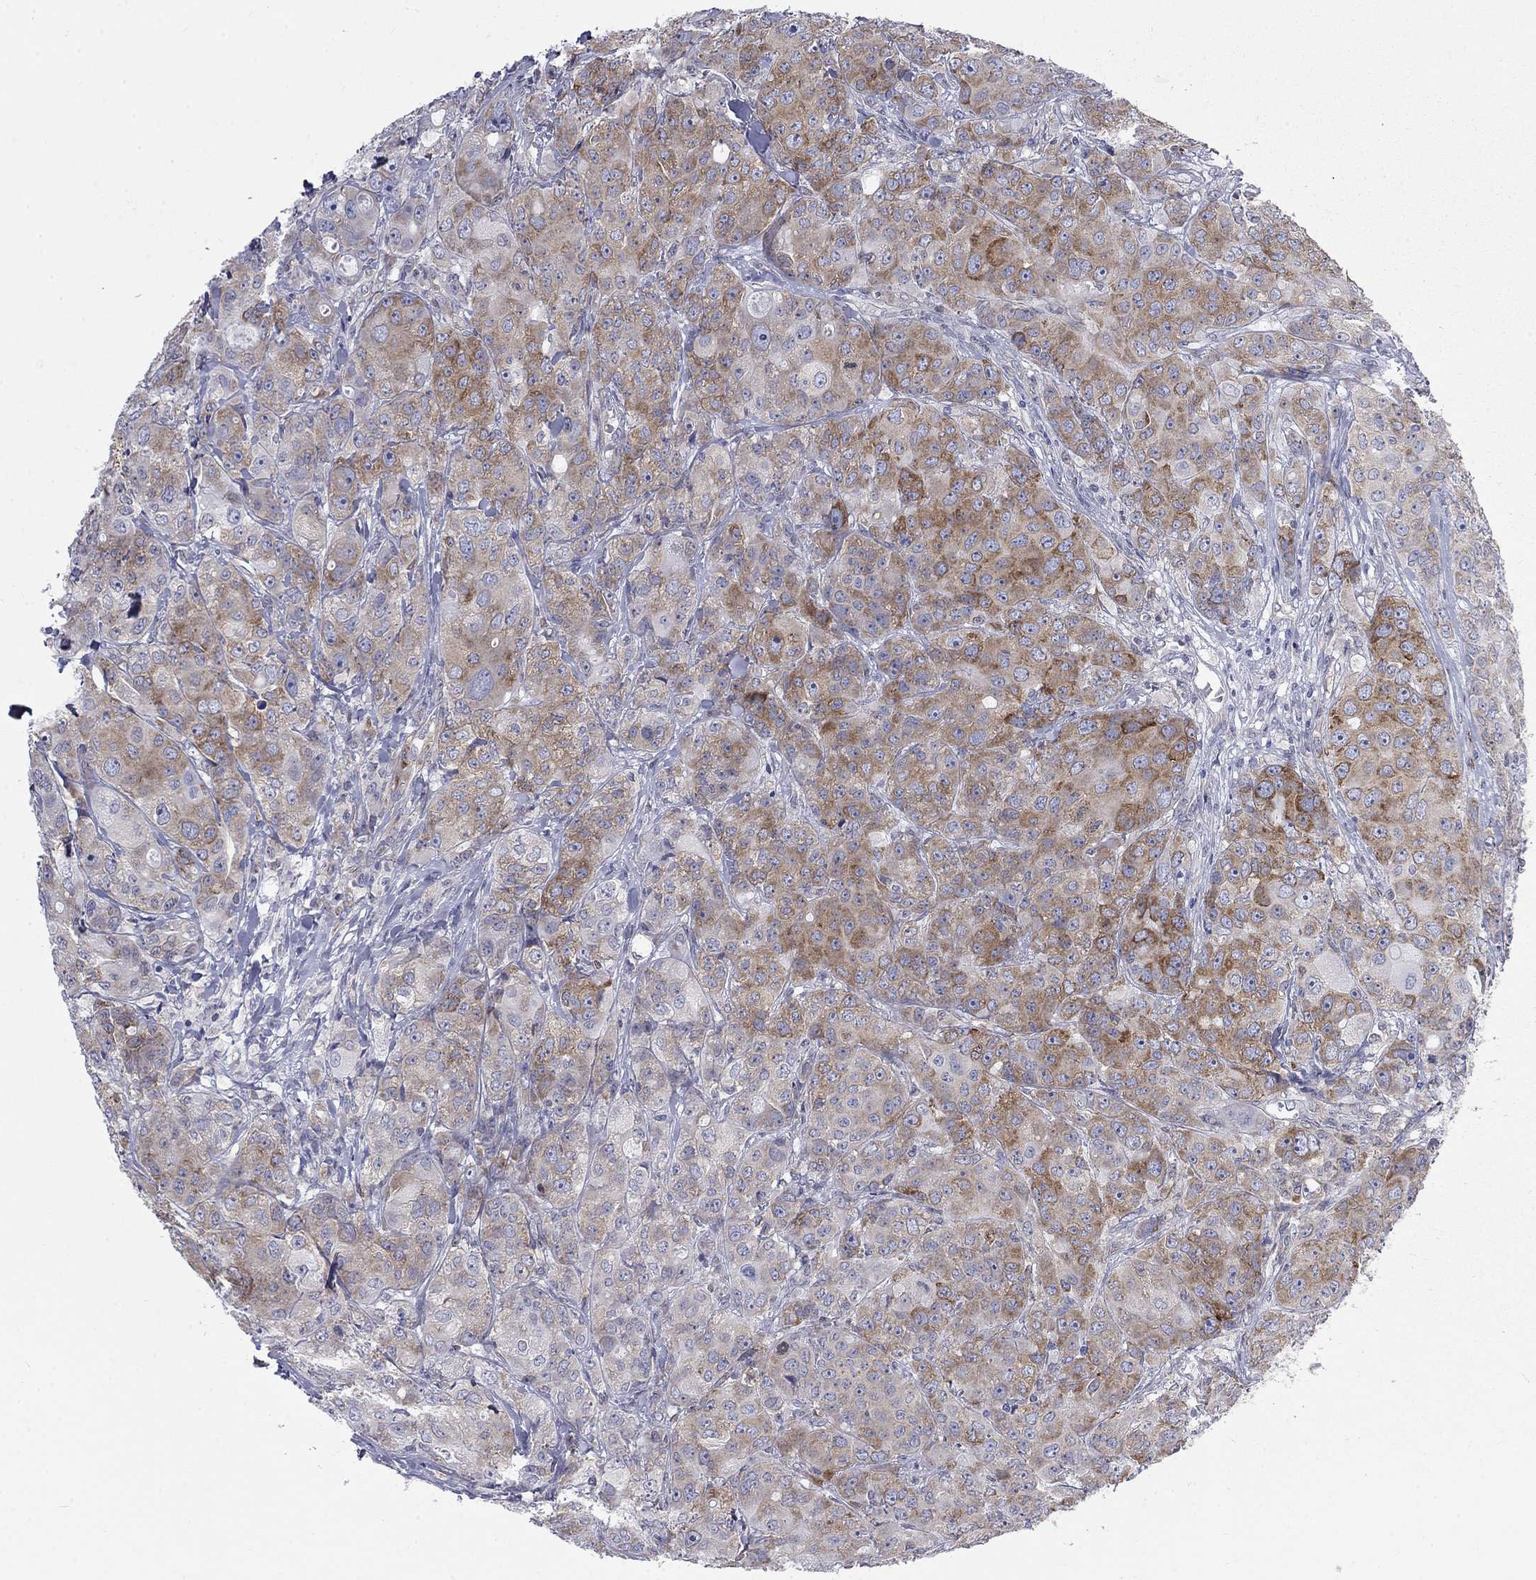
{"staining": {"intensity": "moderate", "quantity": ">75%", "location": "cytoplasmic/membranous"}, "tissue": "breast cancer", "cell_type": "Tumor cells", "image_type": "cancer", "snomed": [{"axis": "morphology", "description": "Duct carcinoma"}, {"axis": "topography", "description": "Breast"}], "caption": "The immunohistochemical stain labels moderate cytoplasmic/membranous expression in tumor cells of breast invasive ductal carcinoma tissue.", "gene": "PABPC4", "patient": {"sex": "female", "age": 43}}